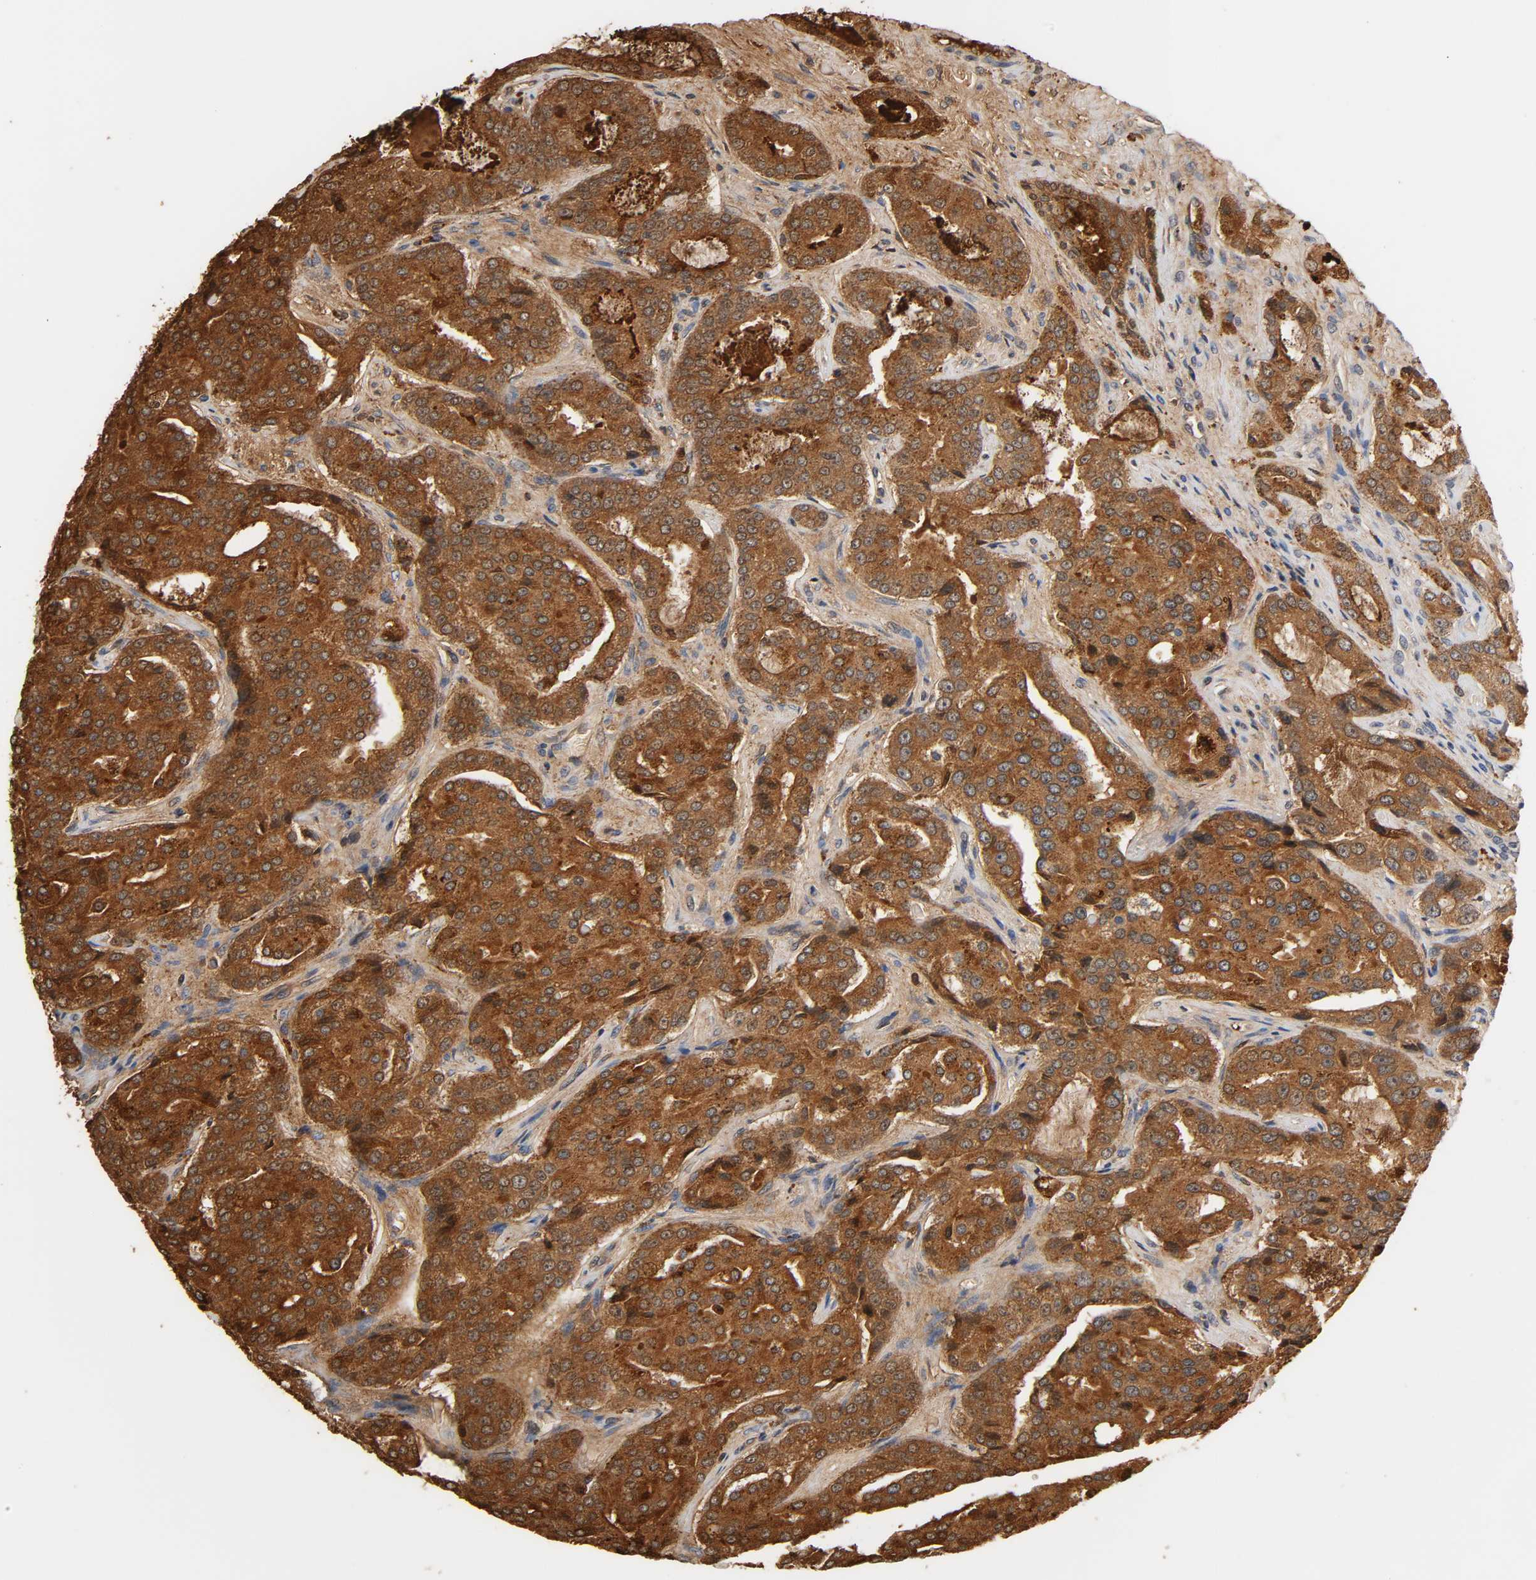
{"staining": {"intensity": "strong", "quantity": ">75%", "location": "cytoplasmic/membranous,nuclear"}, "tissue": "prostate cancer", "cell_type": "Tumor cells", "image_type": "cancer", "snomed": [{"axis": "morphology", "description": "Adenocarcinoma, High grade"}, {"axis": "topography", "description": "Prostate"}], "caption": "Strong cytoplasmic/membranous and nuclear staining is seen in approximately >75% of tumor cells in high-grade adenocarcinoma (prostate). The protein of interest is stained brown, and the nuclei are stained in blue (DAB IHC with brightfield microscopy, high magnification).", "gene": "ACP3", "patient": {"sex": "male", "age": 72}}